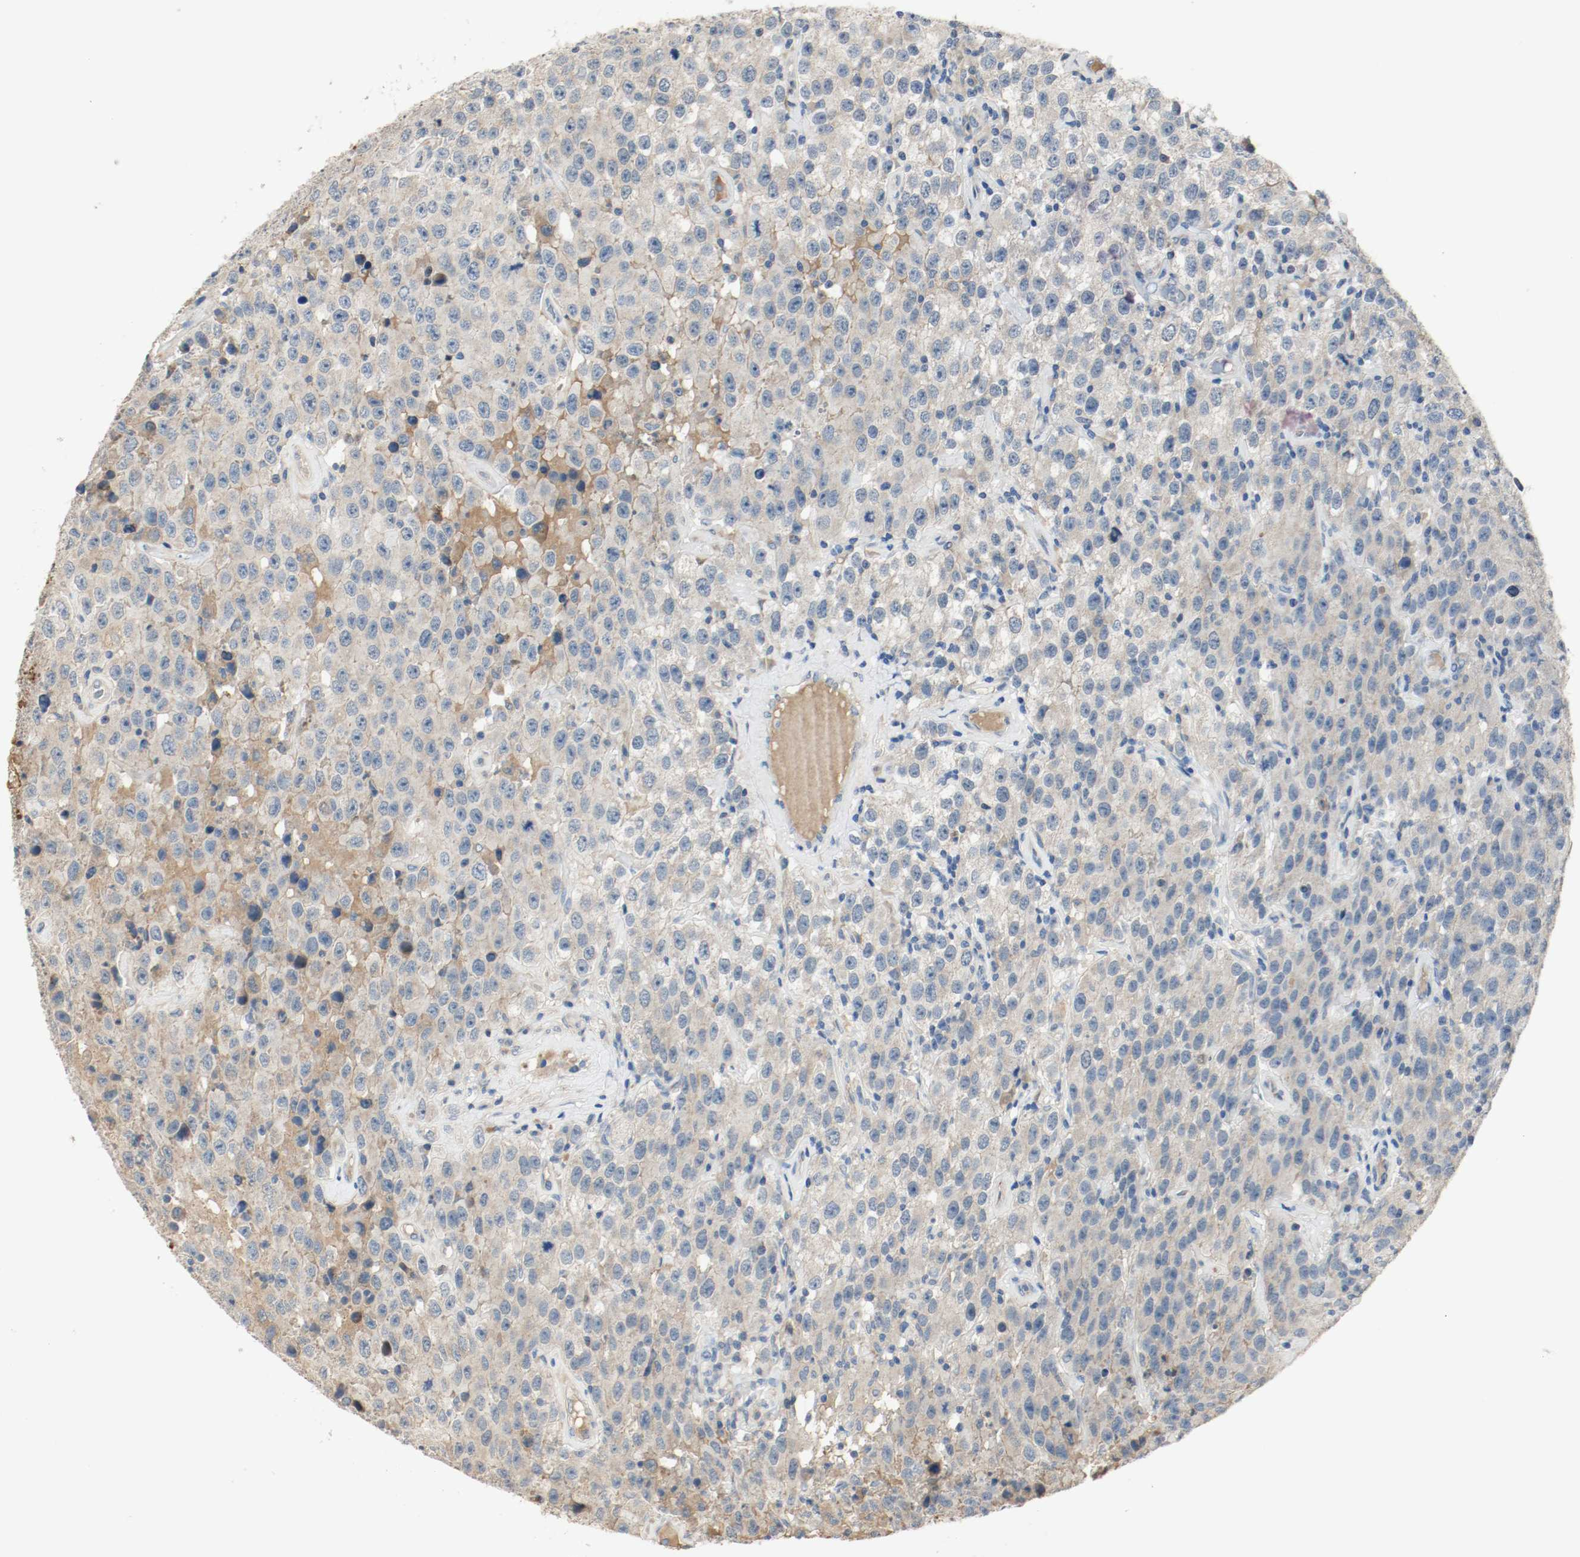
{"staining": {"intensity": "weak", "quantity": ">75%", "location": "cytoplasmic/membranous"}, "tissue": "testis cancer", "cell_type": "Tumor cells", "image_type": "cancer", "snomed": [{"axis": "morphology", "description": "Seminoma, NOS"}, {"axis": "topography", "description": "Testis"}], "caption": "A low amount of weak cytoplasmic/membranous staining is seen in approximately >75% of tumor cells in testis cancer tissue. (DAB (3,3'-diaminobenzidine) = brown stain, brightfield microscopy at high magnification).", "gene": "MELTF", "patient": {"sex": "male", "age": 52}}